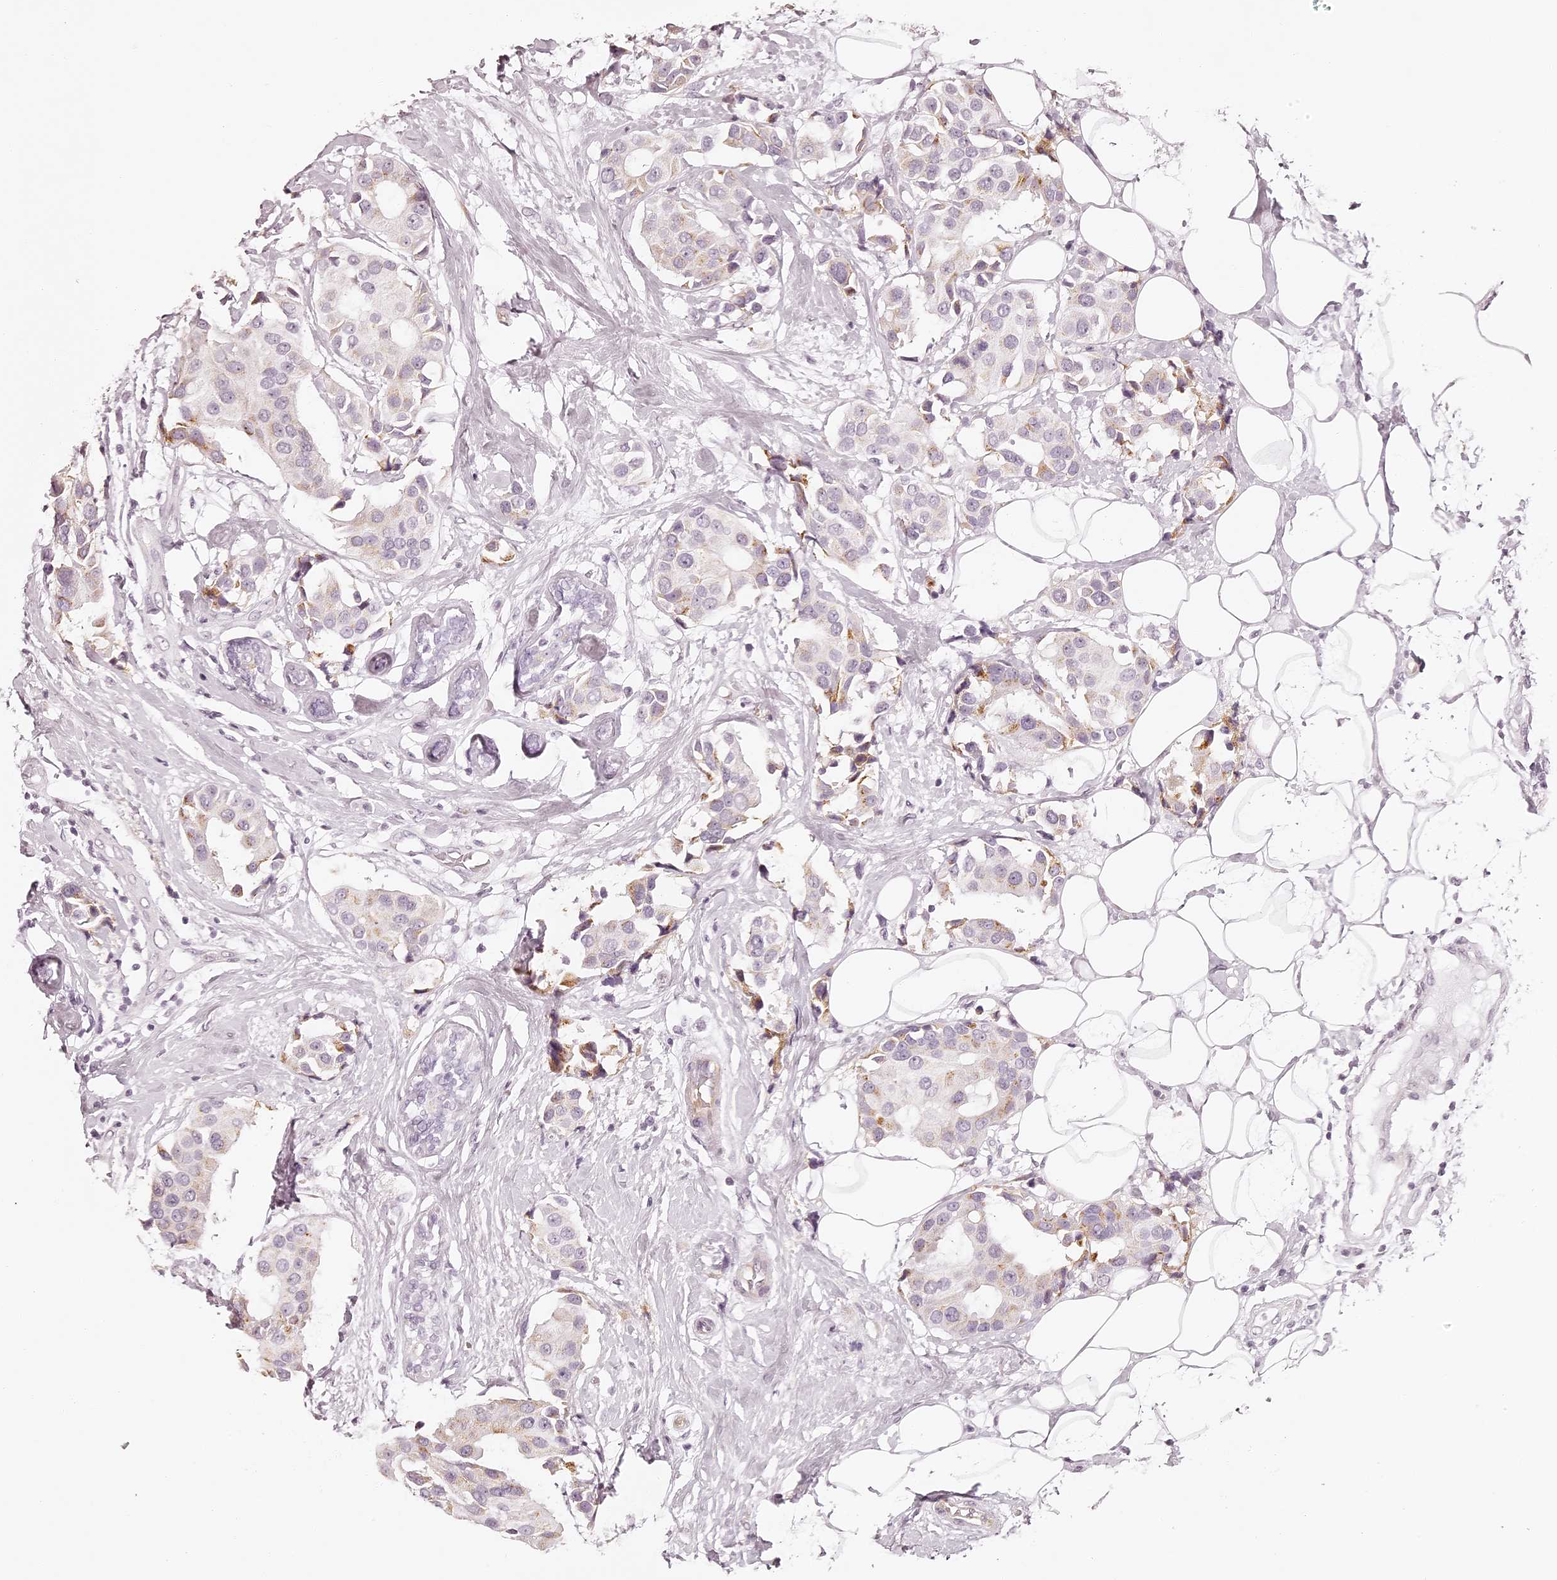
{"staining": {"intensity": "weak", "quantity": "<25%", "location": "cytoplasmic/membranous"}, "tissue": "breast cancer", "cell_type": "Tumor cells", "image_type": "cancer", "snomed": [{"axis": "morphology", "description": "Normal tissue, NOS"}, {"axis": "morphology", "description": "Duct carcinoma"}, {"axis": "topography", "description": "Breast"}], "caption": "Infiltrating ductal carcinoma (breast) stained for a protein using IHC reveals no staining tumor cells.", "gene": "ELAPOR1", "patient": {"sex": "female", "age": 39}}